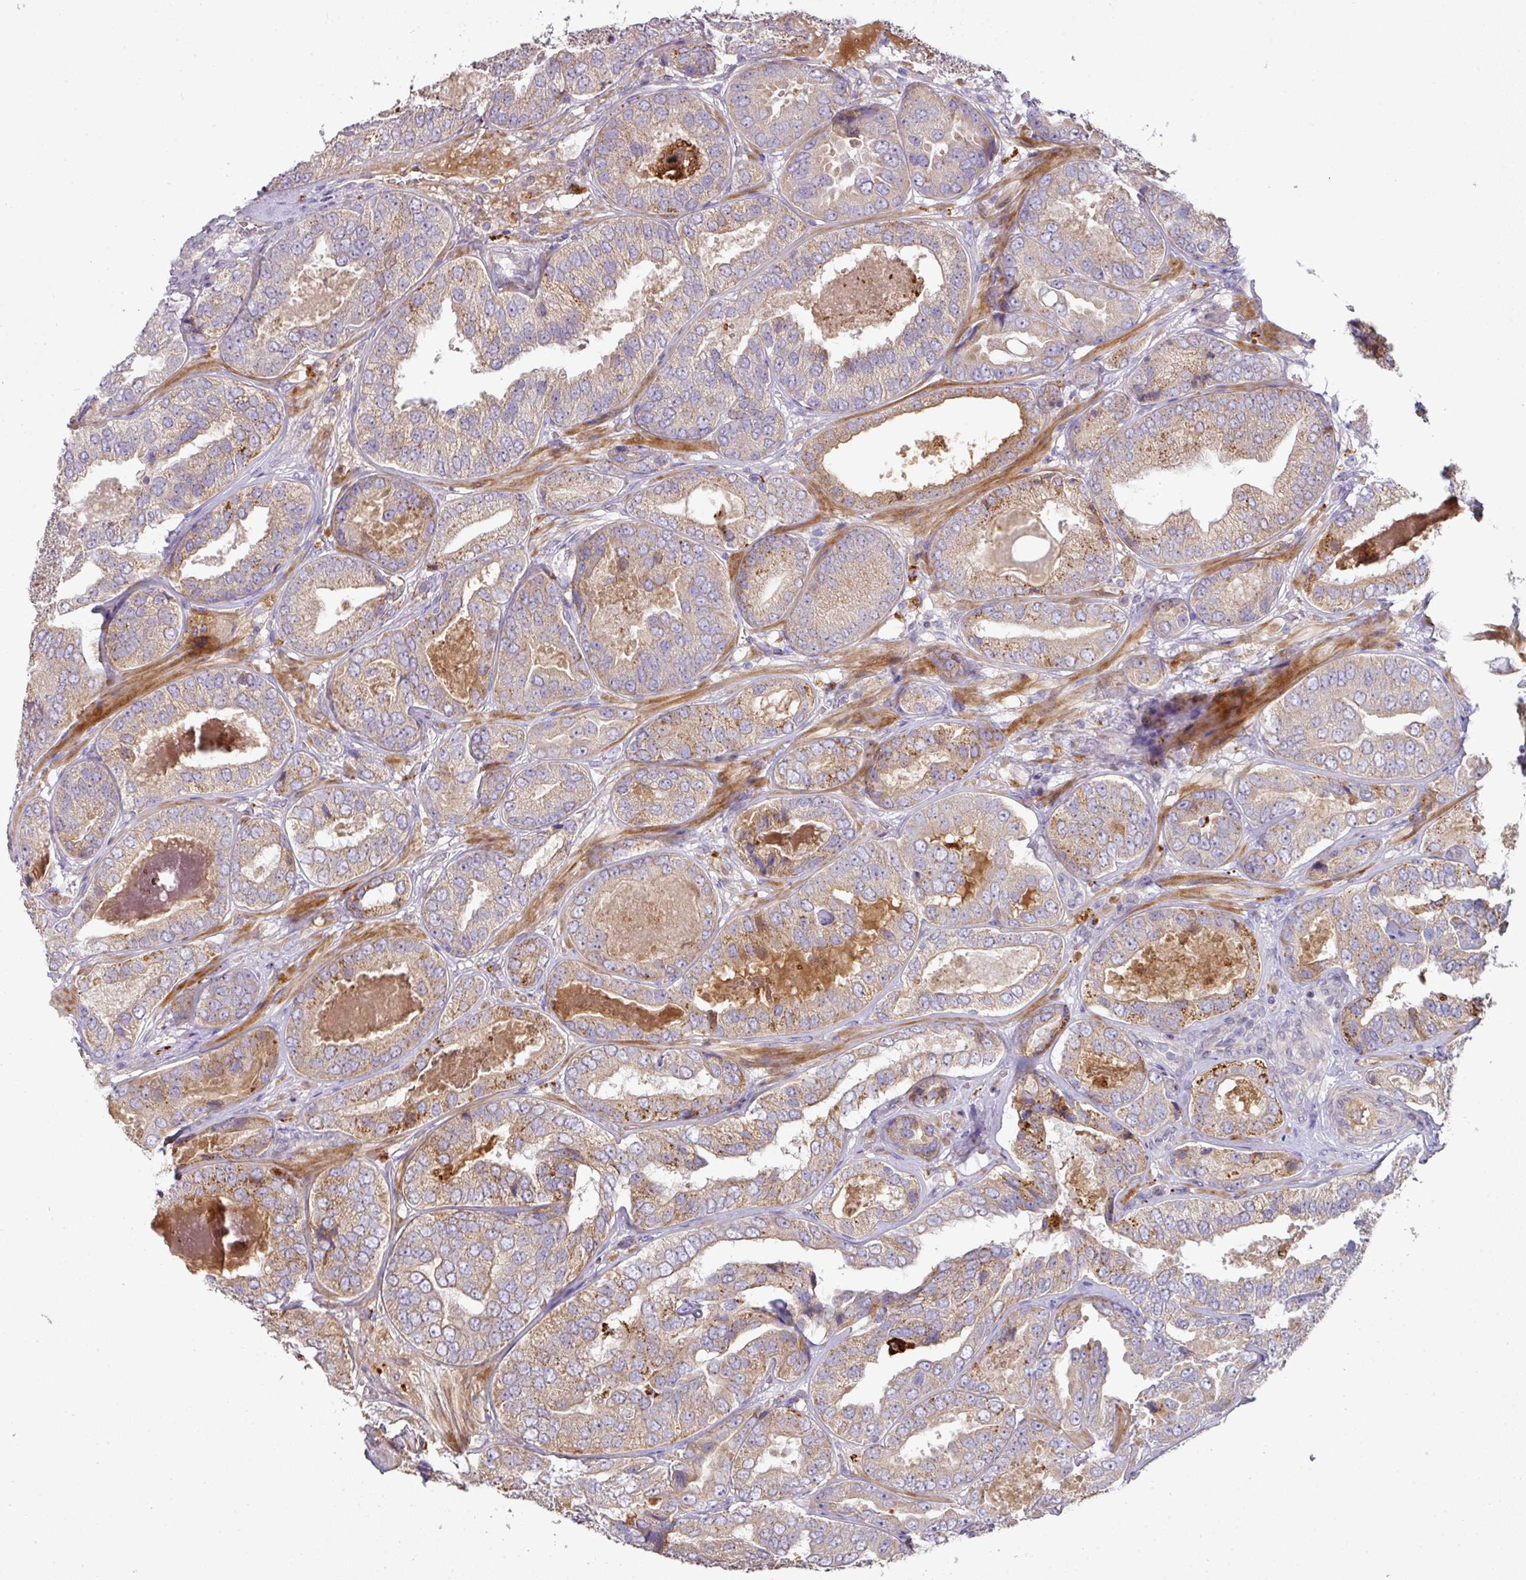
{"staining": {"intensity": "moderate", "quantity": "<25%", "location": "cytoplasmic/membranous"}, "tissue": "prostate cancer", "cell_type": "Tumor cells", "image_type": "cancer", "snomed": [{"axis": "morphology", "description": "Adenocarcinoma, High grade"}, {"axis": "topography", "description": "Prostate"}], "caption": "The immunohistochemical stain labels moderate cytoplasmic/membranous expression in tumor cells of prostate cancer tissue. (Stains: DAB in brown, nuclei in blue, Microscopy: brightfield microscopy at high magnification).", "gene": "ZNF266", "patient": {"sex": "male", "age": 63}}